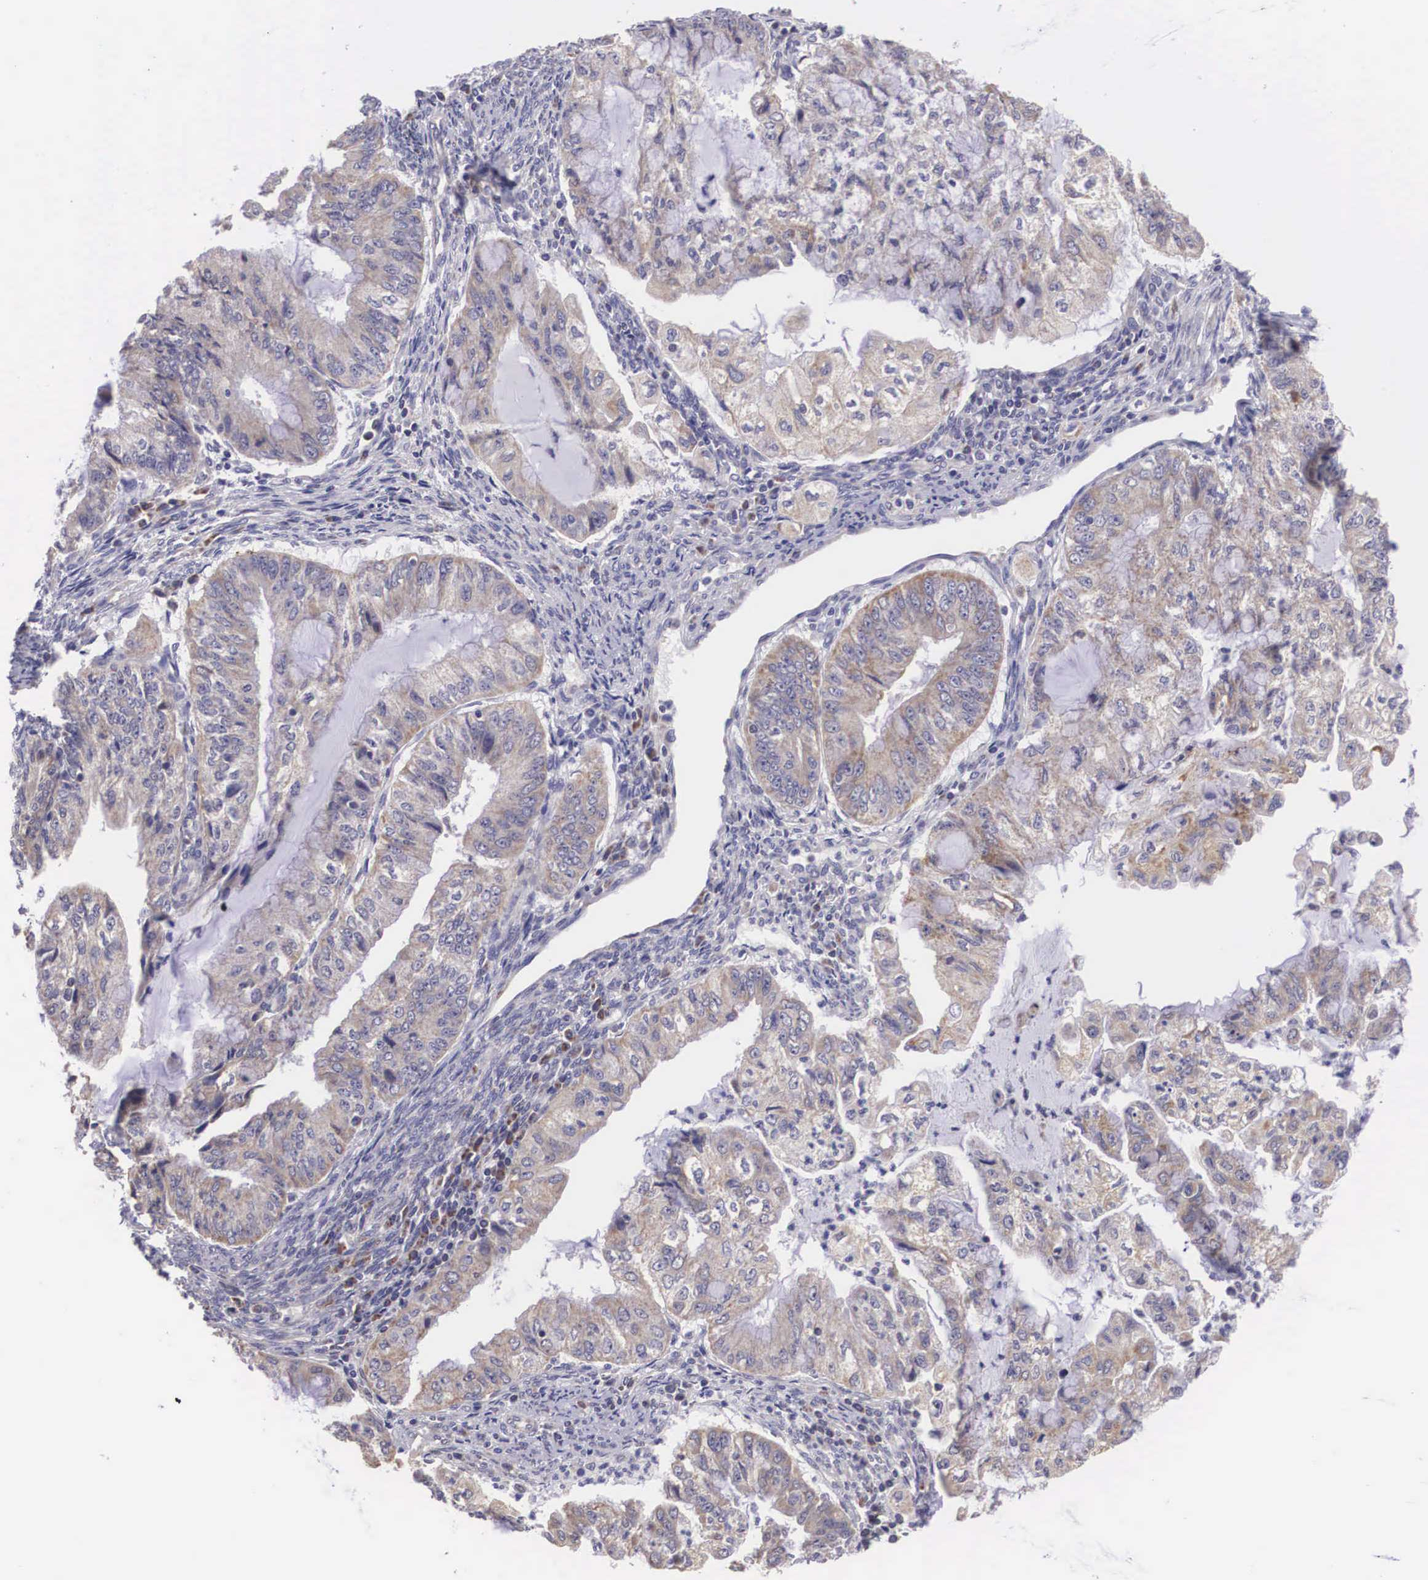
{"staining": {"intensity": "weak", "quantity": "25%-75%", "location": "cytoplasmic/membranous"}, "tissue": "endometrial cancer", "cell_type": "Tumor cells", "image_type": "cancer", "snomed": [{"axis": "morphology", "description": "Adenocarcinoma, NOS"}, {"axis": "topography", "description": "Endometrium"}], "caption": "Endometrial cancer (adenocarcinoma) stained with a brown dye displays weak cytoplasmic/membranous positive expression in approximately 25%-75% of tumor cells.", "gene": "ARG2", "patient": {"sex": "female", "age": 75}}